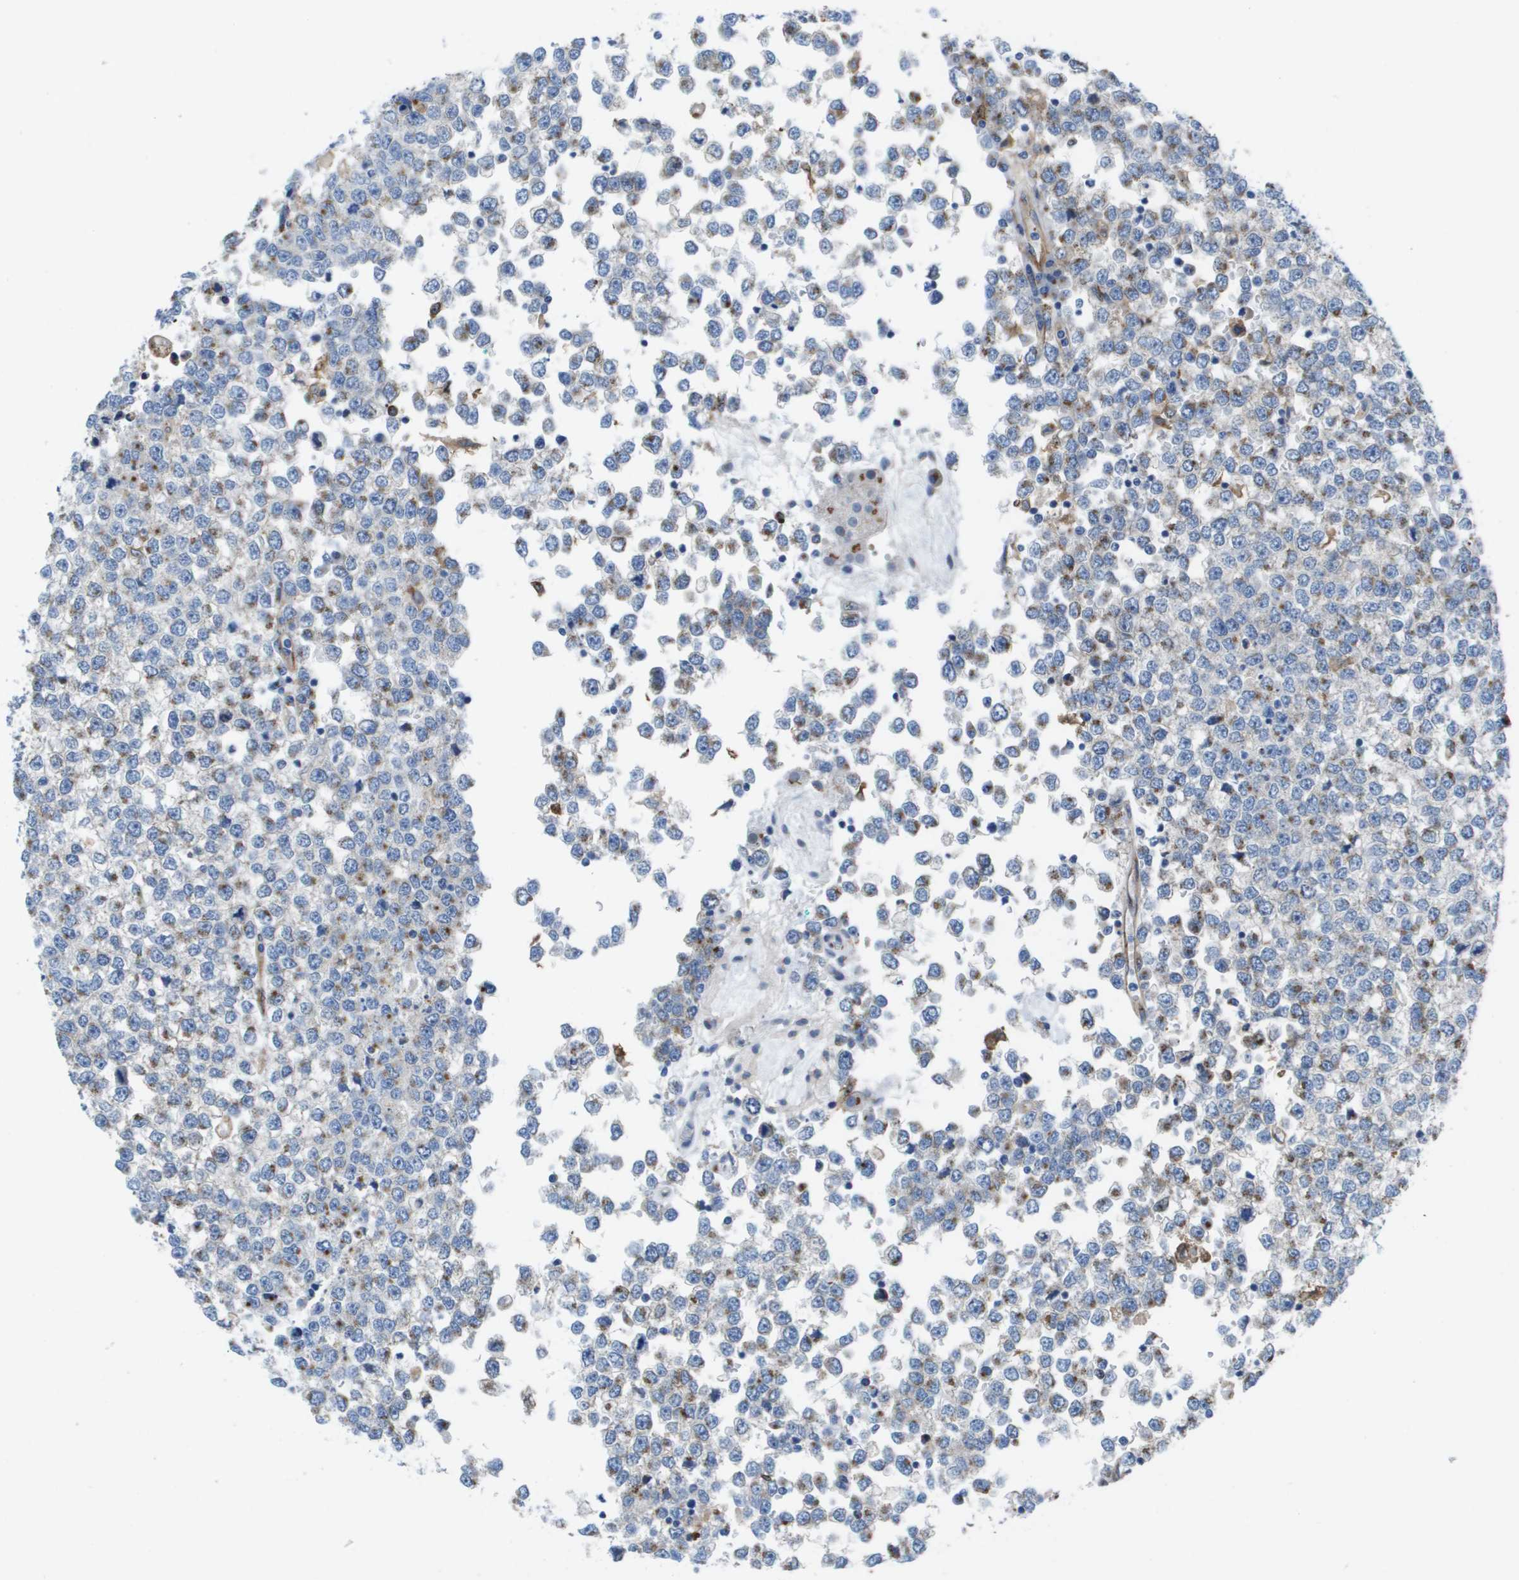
{"staining": {"intensity": "negative", "quantity": "none", "location": "none"}, "tissue": "testis cancer", "cell_type": "Tumor cells", "image_type": "cancer", "snomed": [{"axis": "morphology", "description": "Seminoma, NOS"}, {"axis": "topography", "description": "Testis"}], "caption": "Immunohistochemical staining of human seminoma (testis) demonstrates no significant positivity in tumor cells. Nuclei are stained in blue.", "gene": "SLC37A2", "patient": {"sex": "male", "age": 65}}